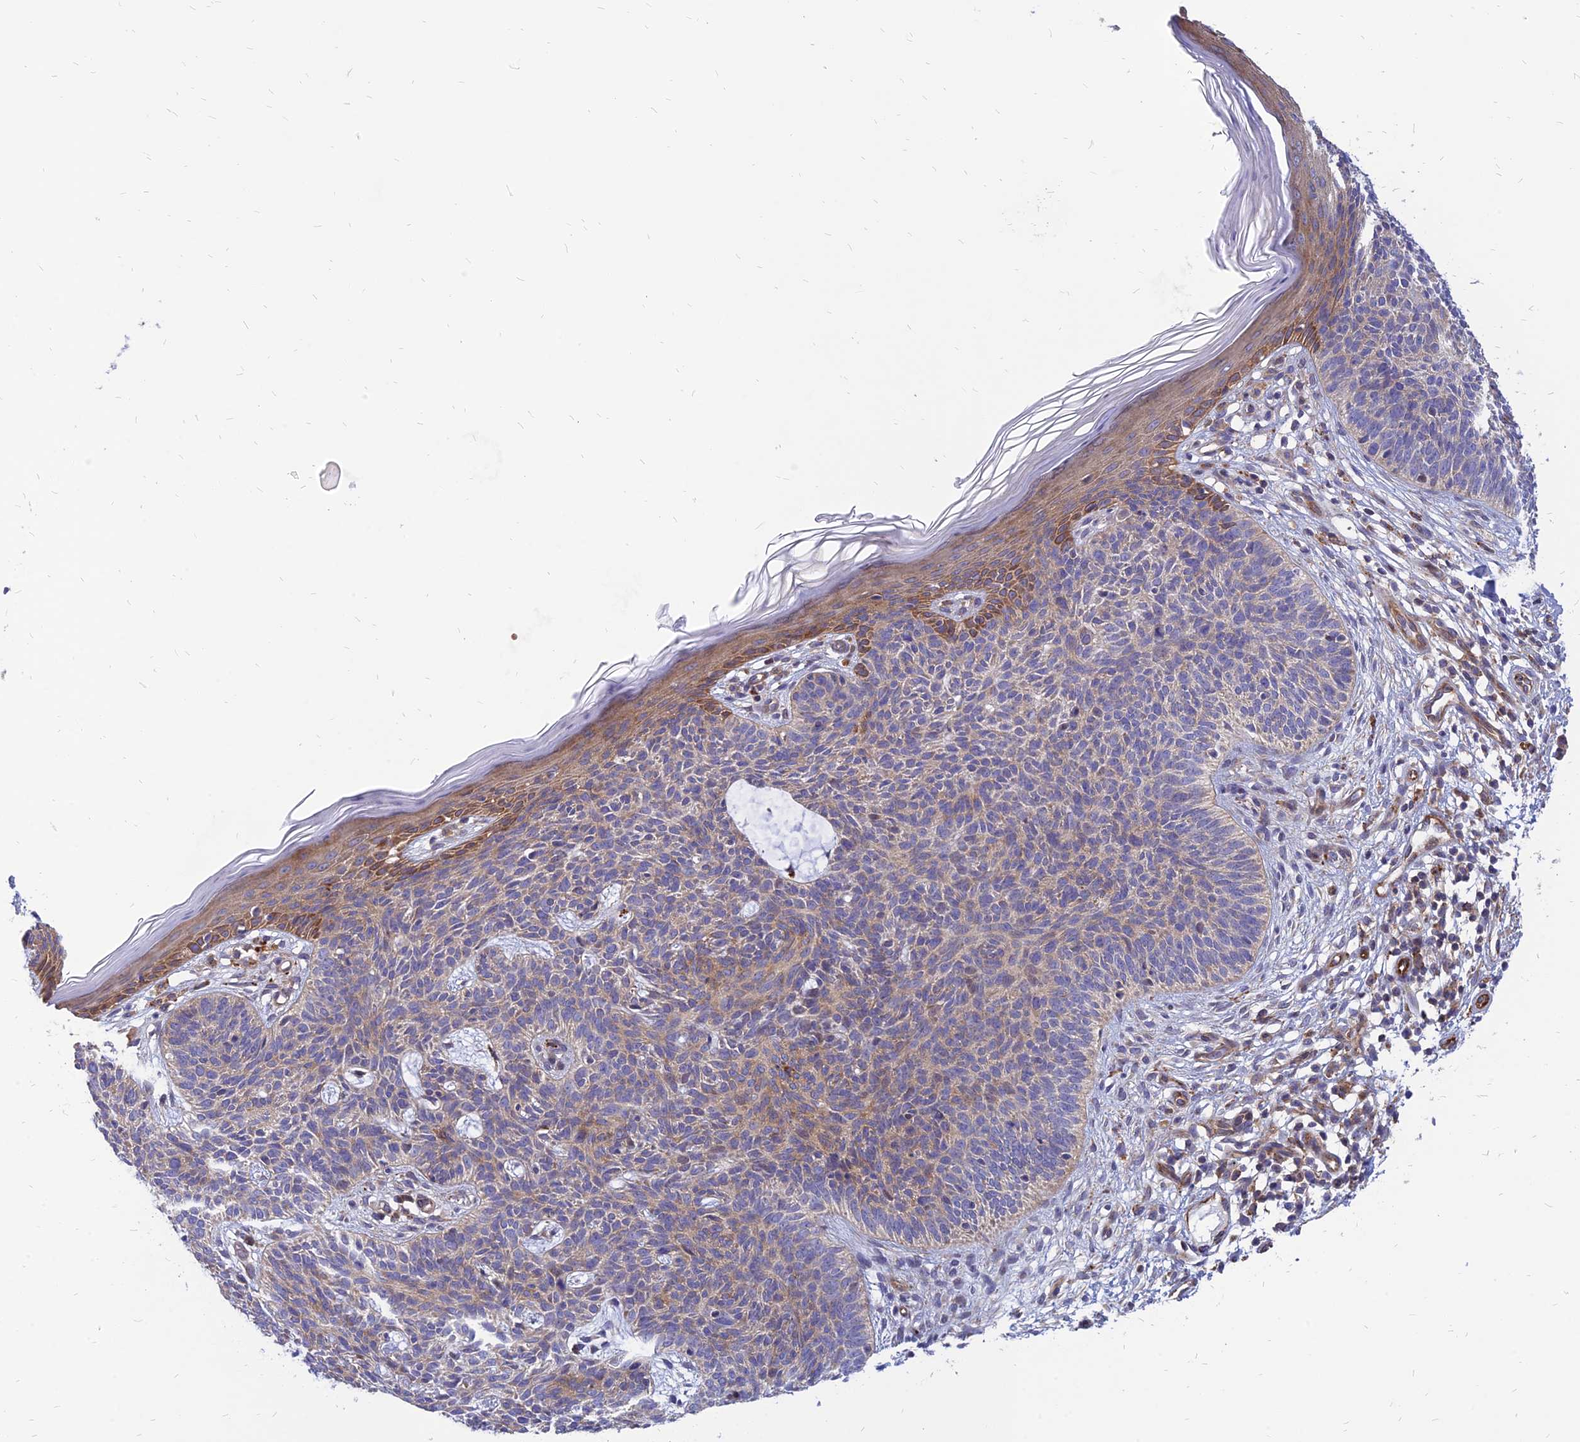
{"staining": {"intensity": "weak", "quantity": "<25%", "location": "cytoplasmic/membranous"}, "tissue": "skin cancer", "cell_type": "Tumor cells", "image_type": "cancer", "snomed": [{"axis": "morphology", "description": "Basal cell carcinoma"}, {"axis": "topography", "description": "Skin"}], "caption": "Tumor cells show no significant protein positivity in basal cell carcinoma (skin).", "gene": "PHKA2", "patient": {"sex": "female", "age": 66}}